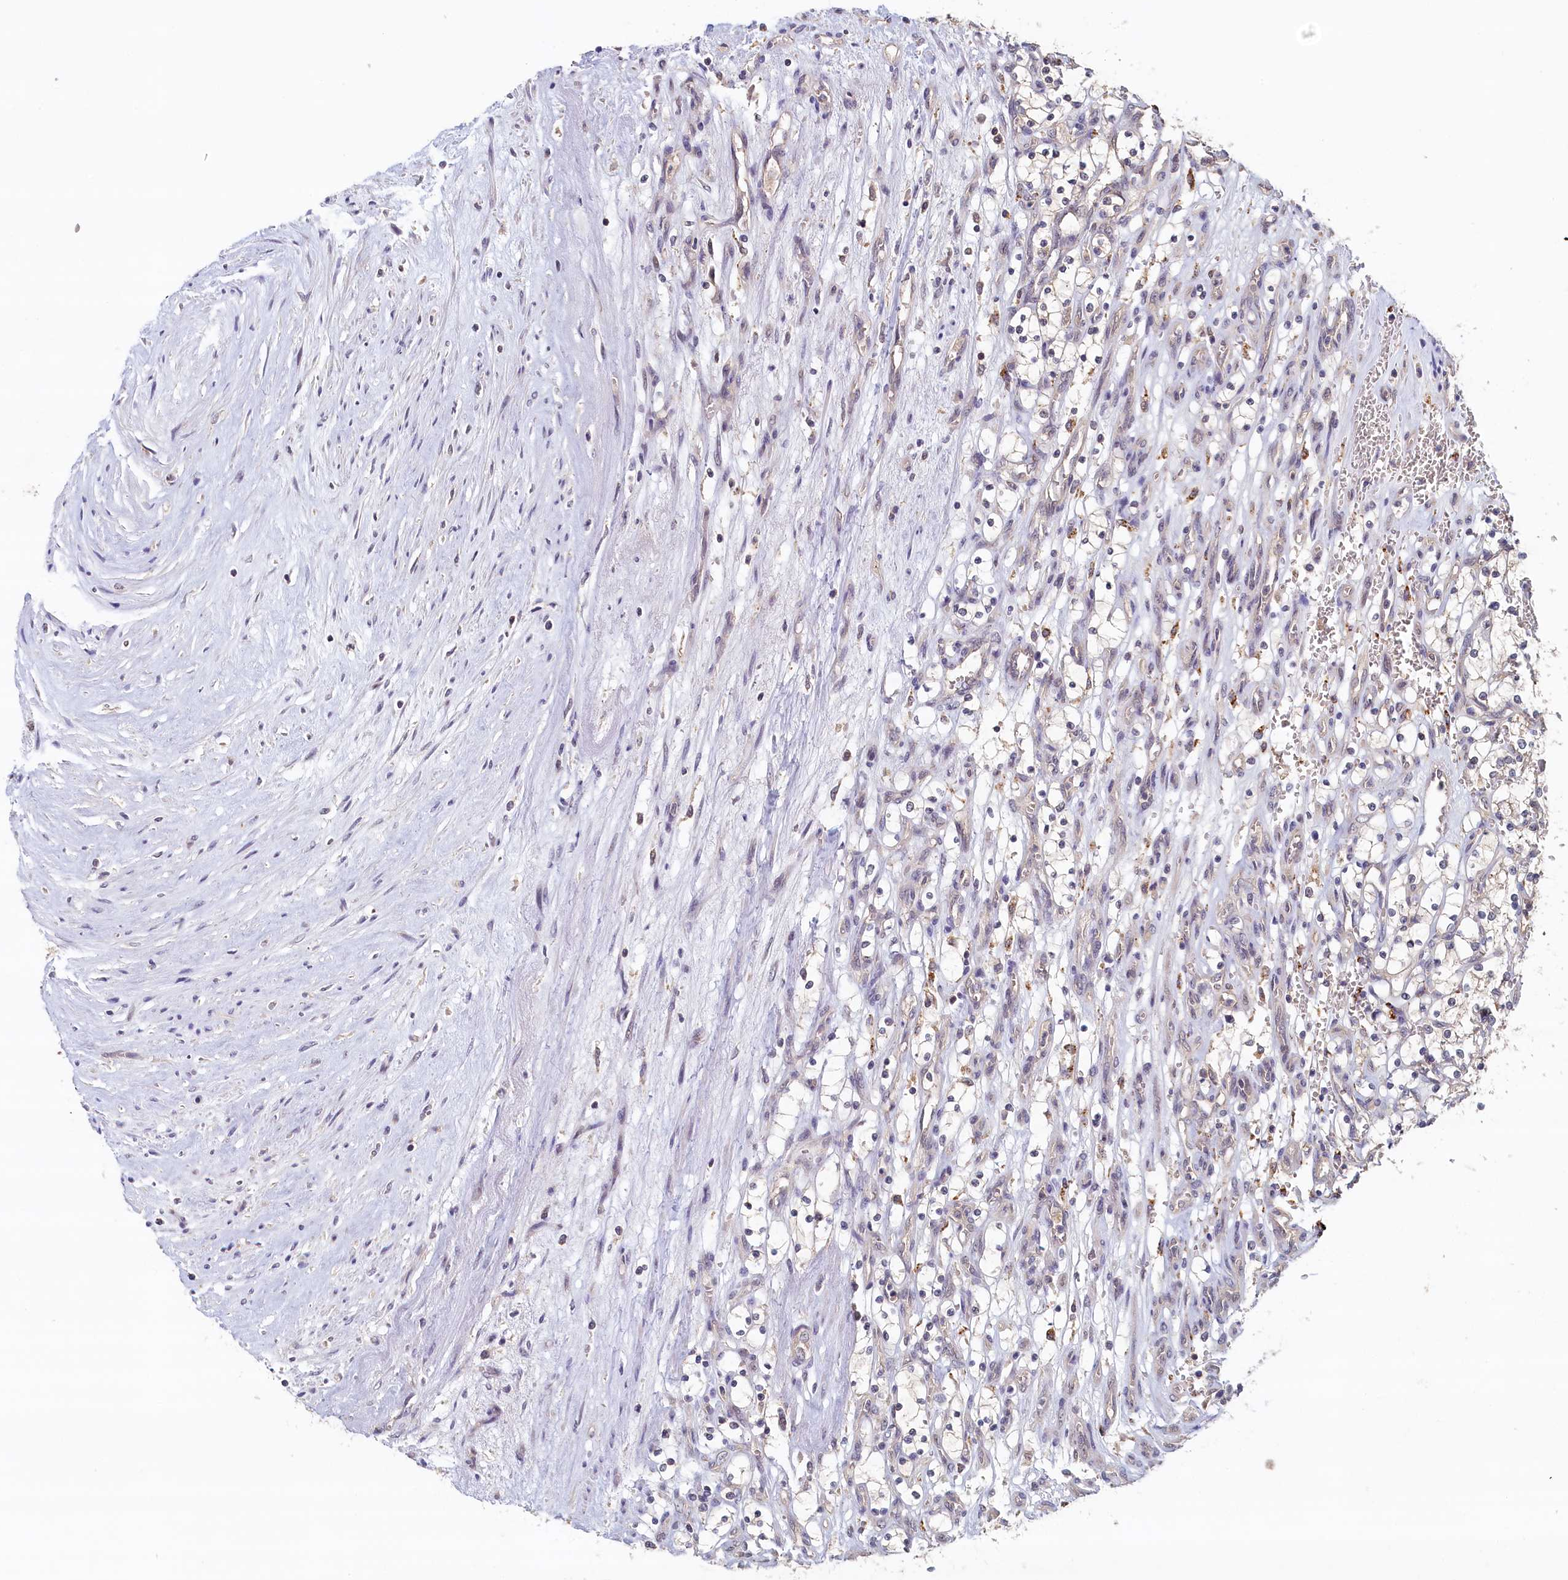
{"staining": {"intensity": "negative", "quantity": "none", "location": "none"}, "tissue": "renal cancer", "cell_type": "Tumor cells", "image_type": "cancer", "snomed": [{"axis": "morphology", "description": "Adenocarcinoma, NOS"}, {"axis": "topography", "description": "Kidney"}], "caption": "DAB immunohistochemical staining of renal adenocarcinoma shows no significant positivity in tumor cells. (DAB (3,3'-diaminobenzidine) immunohistochemistry with hematoxylin counter stain).", "gene": "NUBP2", "patient": {"sex": "female", "age": 69}}